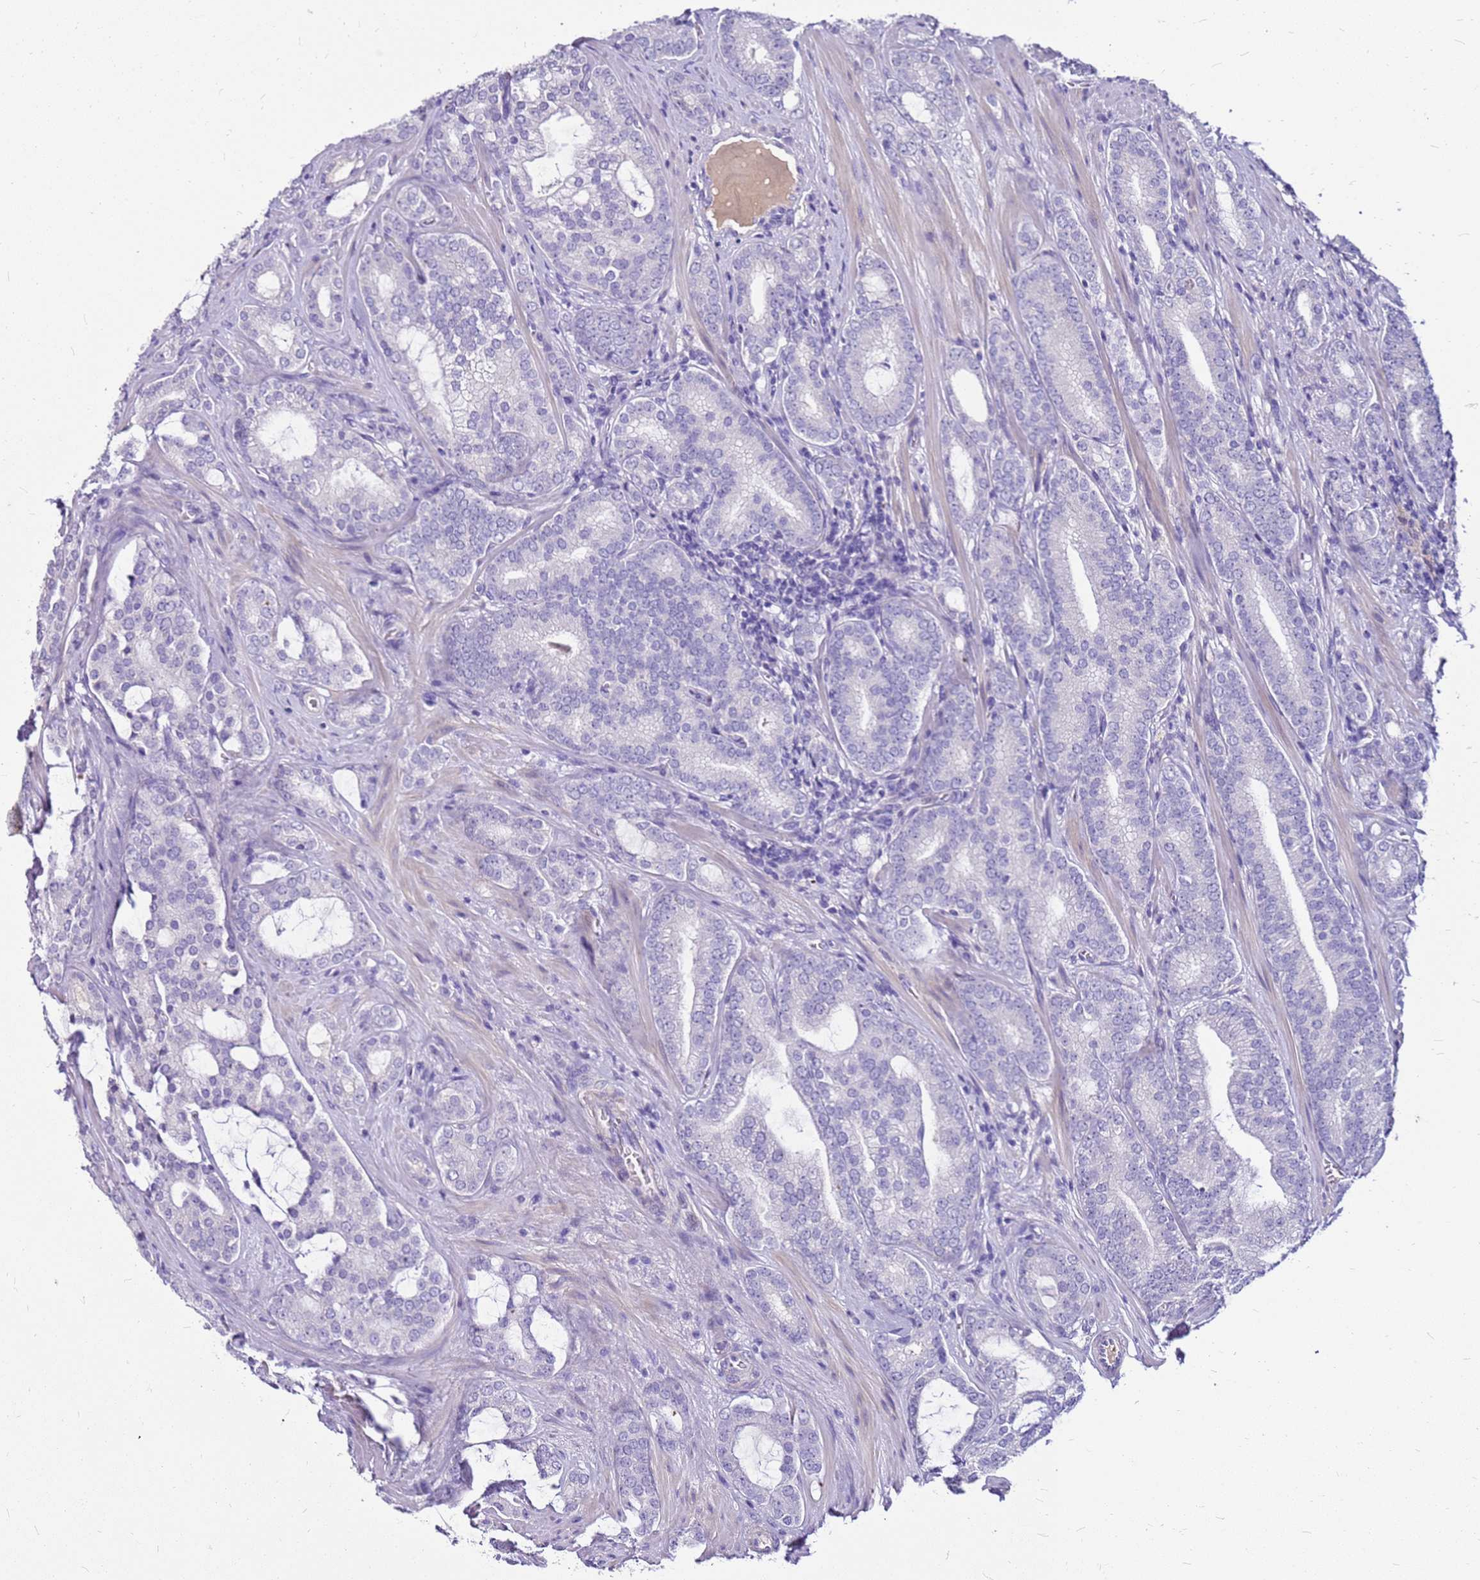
{"staining": {"intensity": "negative", "quantity": "none", "location": "none"}, "tissue": "prostate cancer", "cell_type": "Tumor cells", "image_type": "cancer", "snomed": [{"axis": "morphology", "description": "Adenocarcinoma, High grade"}, {"axis": "topography", "description": "Prostate"}], "caption": "Histopathology image shows no protein expression in tumor cells of prostate high-grade adenocarcinoma tissue.", "gene": "DCDC2B", "patient": {"sex": "male", "age": 63}}